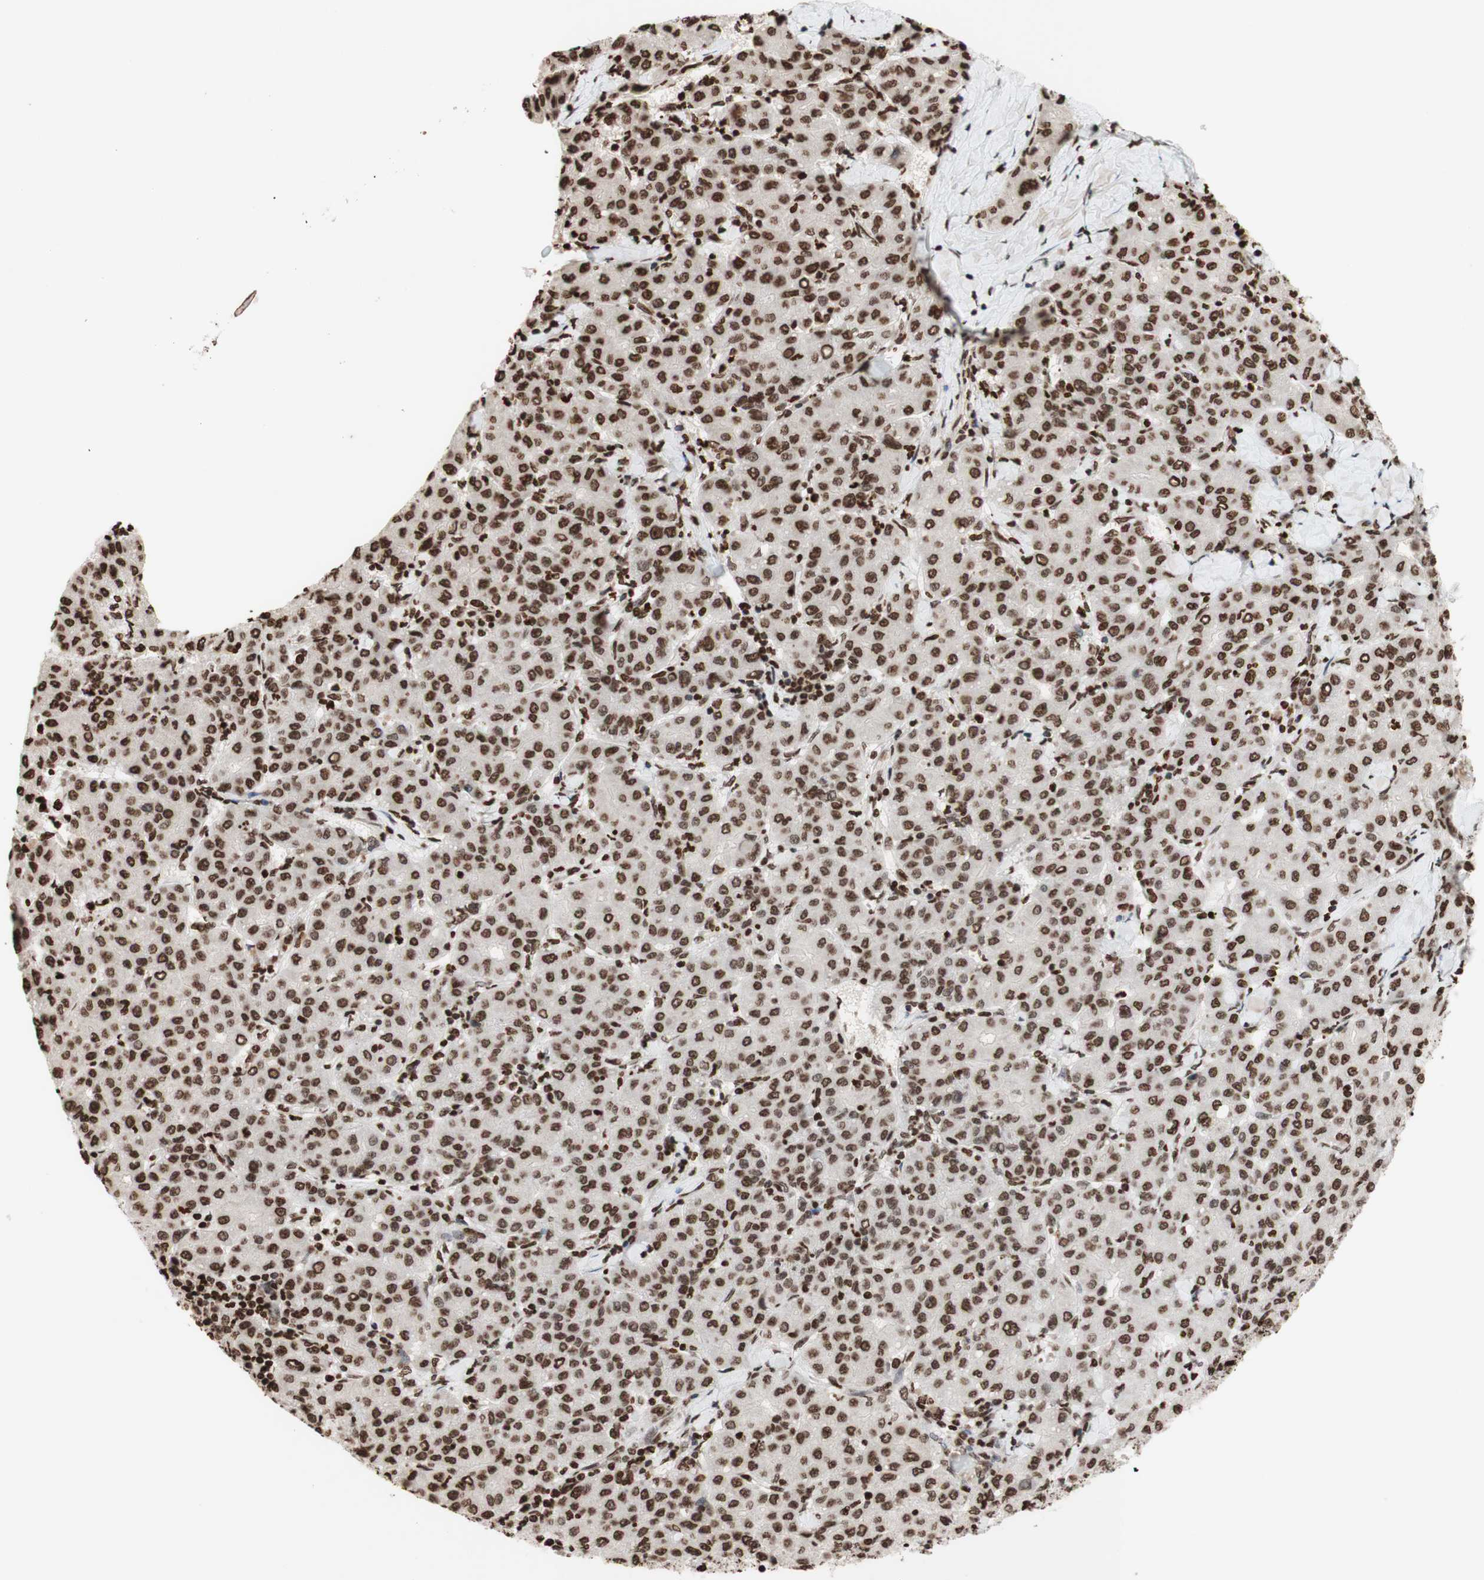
{"staining": {"intensity": "moderate", "quantity": ">75%", "location": "nuclear"}, "tissue": "liver cancer", "cell_type": "Tumor cells", "image_type": "cancer", "snomed": [{"axis": "morphology", "description": "Carcinoma, Hepatocellular, NOS"}, {"axis": "topography", "description": "Liver"}], "caption": "Immunohistochemical staining of liver hepatocellular carcinoma demonstrates medium levels of moderate nuclear protein staining in approximately >75% of tumor cells. The staining is performed using DAB brown chromogen to label protein expression. The nuclei are counter-stained blue using hematoxylin.", "gene": "NCOA3", "patient": {"sex": "male", "age": 65}}